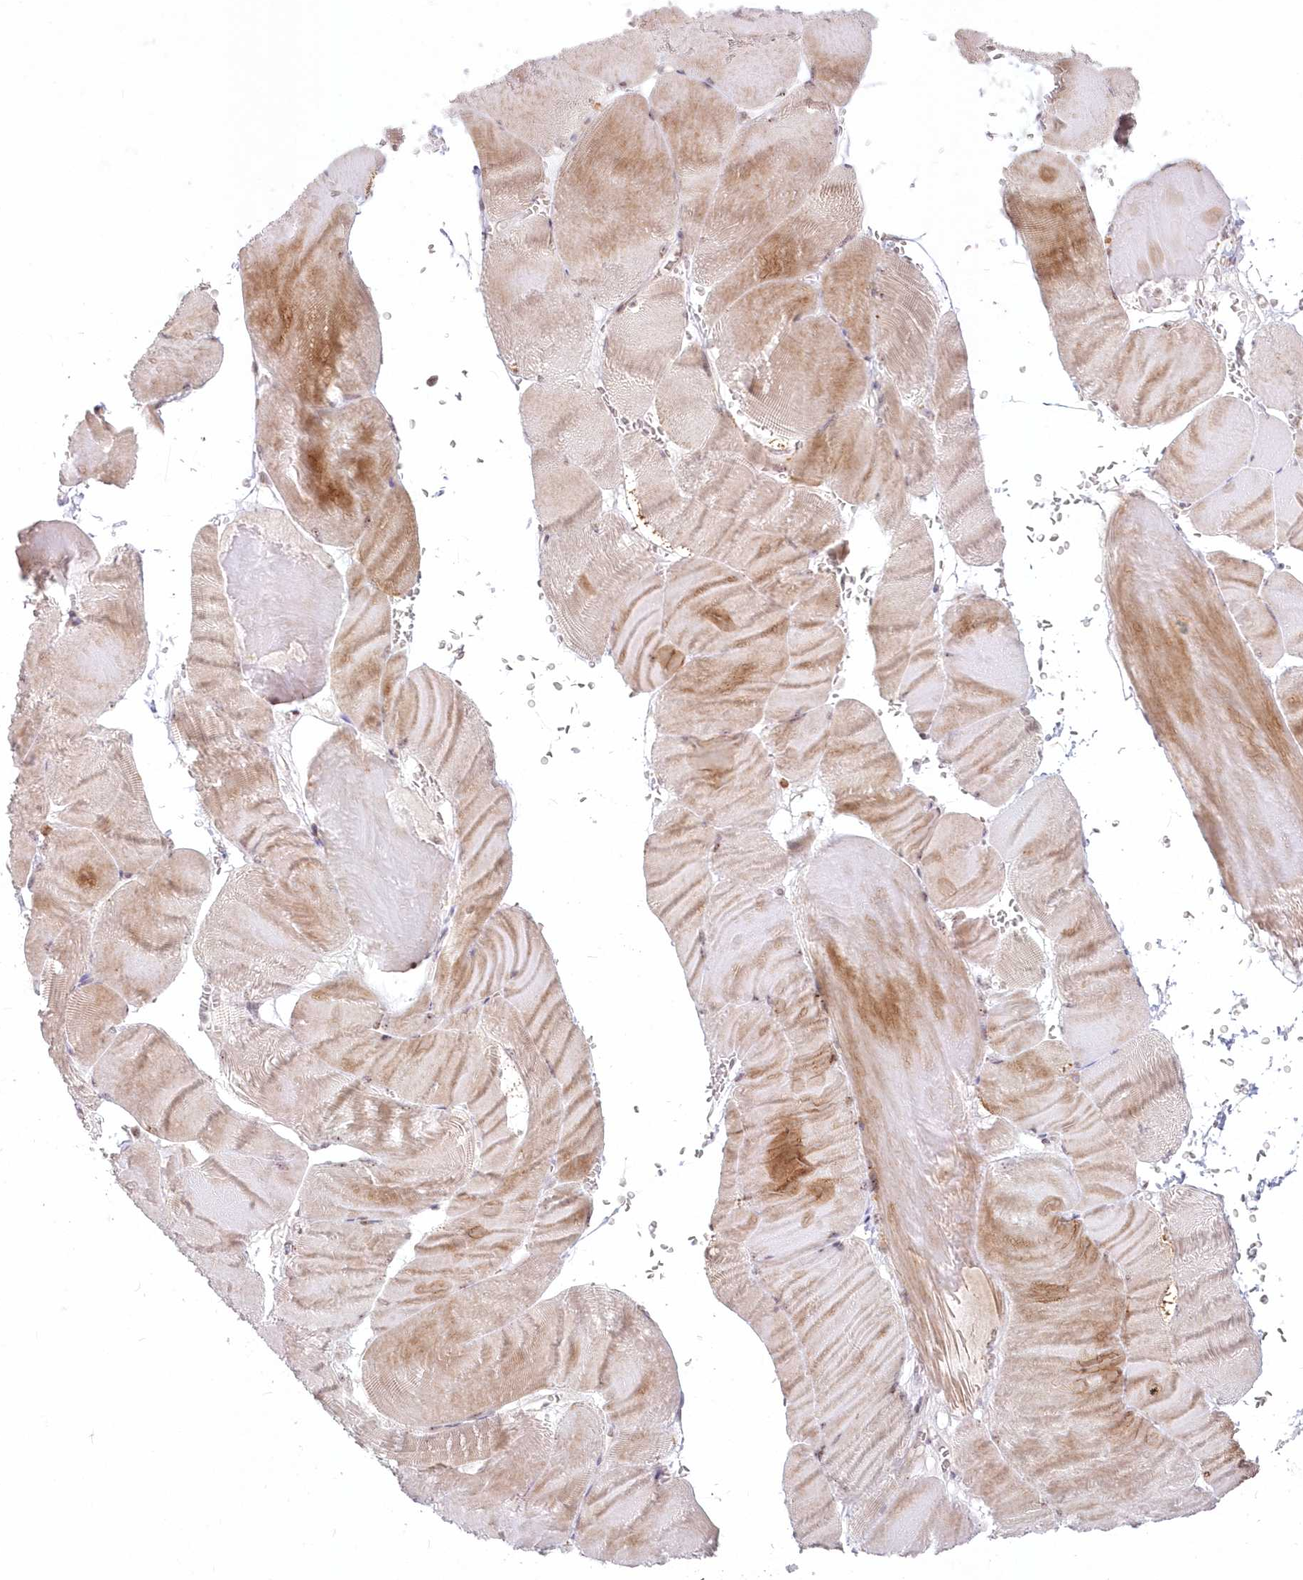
{"staining": {"intensity": "moderate", "quantity": "<25%", "location": "cytoplasmic/membranous"}, "tissue": "skeletal muscle", "cell_type": "Myocytes", "image_type": "normal", "snomed": [{"axis": "morphology", "description": "Normal tissue, NOS"}, {"axis": "morphology", "description": "Basal cell carcinoma"}, {"axis": "topography", "description": "Skeletal muscle"}], "caption": "Protein staining reveals moderate cytoplasmic/membranous positivity in approximately <25% of myocytes in benign skeletal muscle. Immunohistochemistry stains the protein in brown and the nuclei are stained blue.", "gene": "MTMR3", "patient": {"sex": "female", "age": 64}}